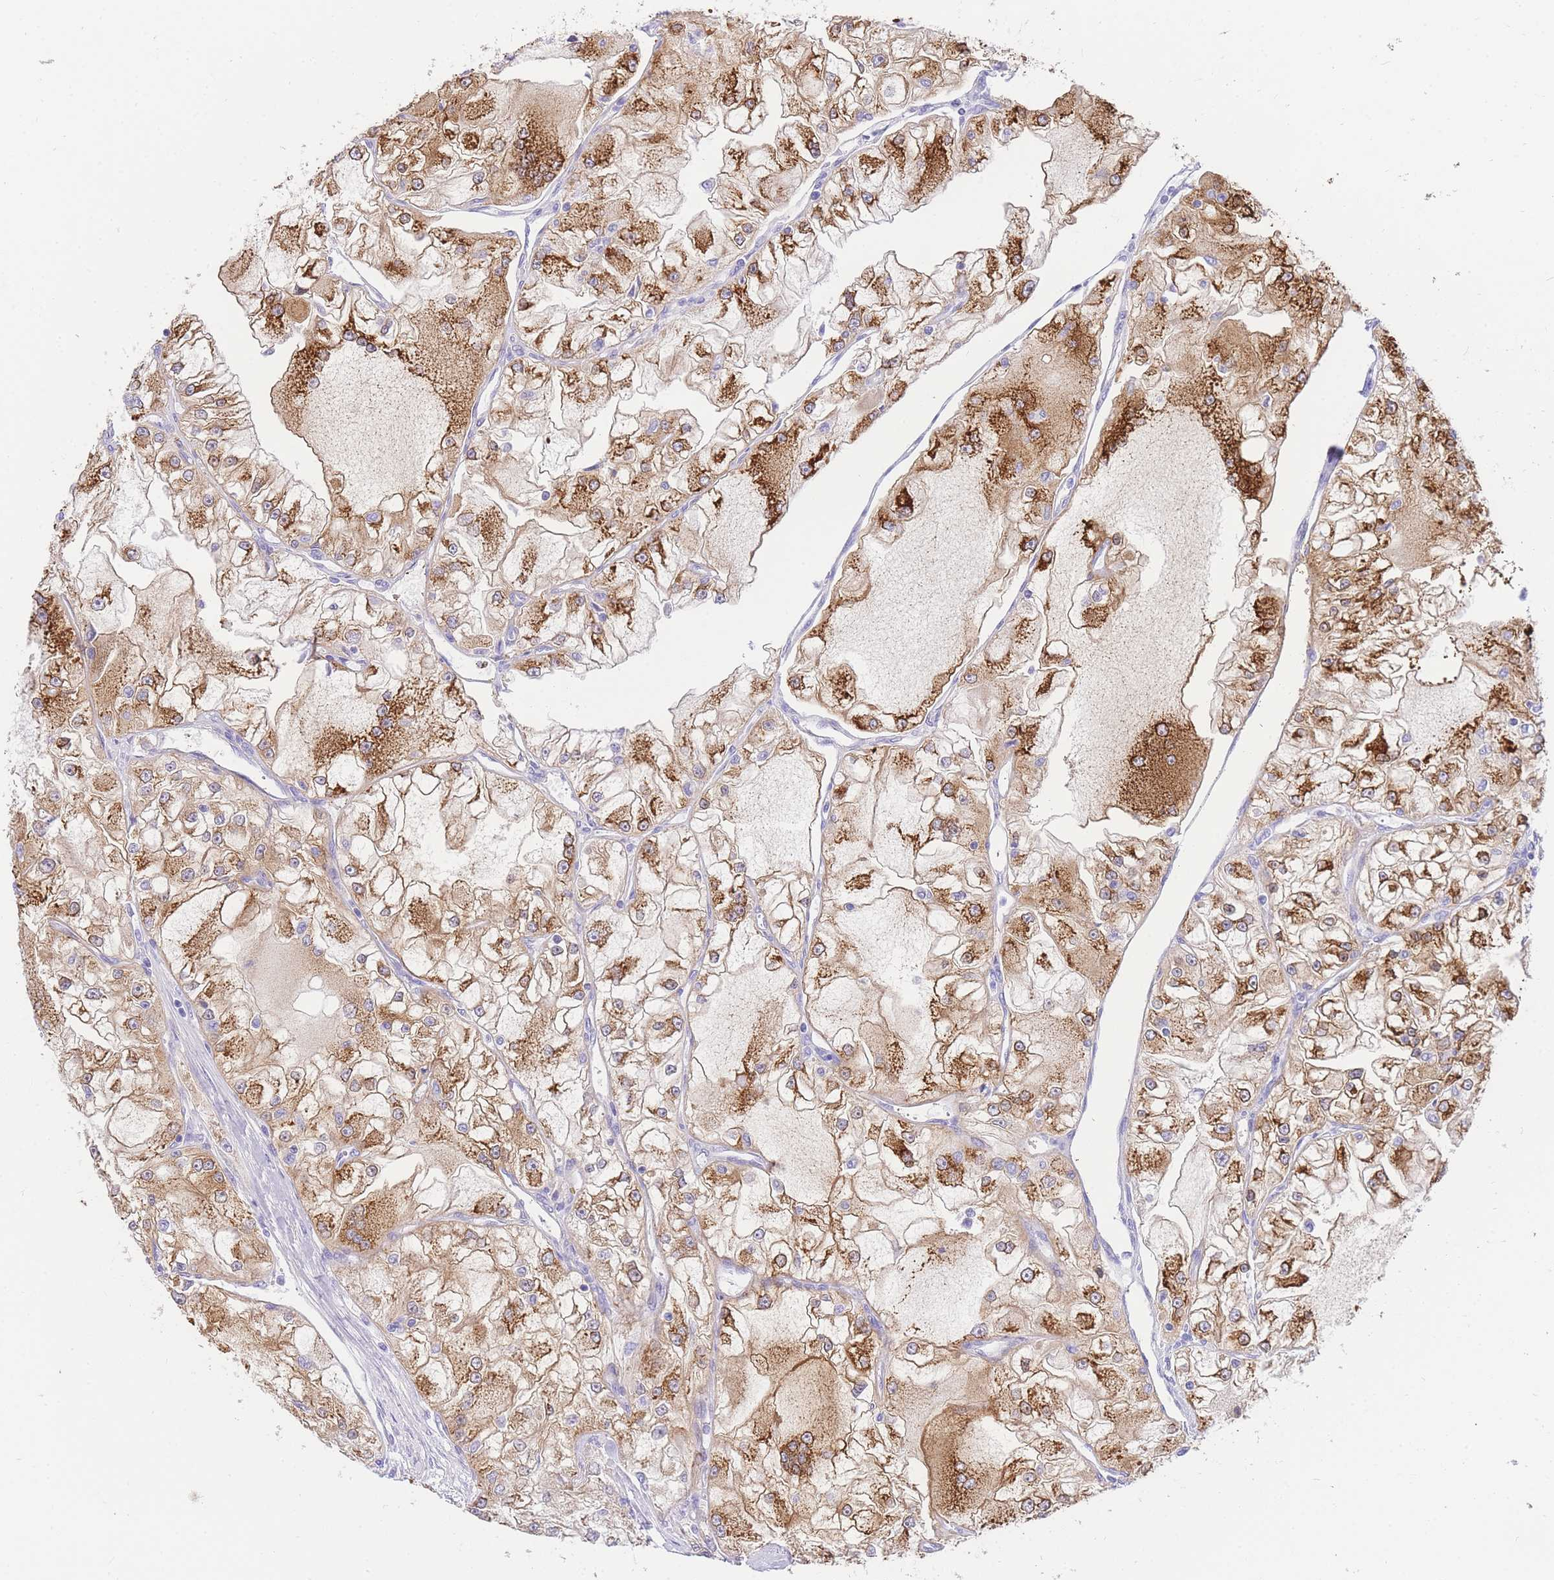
{"staining": {"intensity": "moderate", "quantity": ">75%", "location": "cytoplasmic/membranous"}, "tissue": "renal cancer", "cell_type": "Tumor cells", "image_type": "cancer", "snomed": [{"axis": "morphology", "description": "Adenocarcinoma, NOS"}, {"axis": "topography", "description": "Kidney"}], "caption": "A brown stain labels moderate cytoplasmic/membranous staining of a protein in renal cancer (adenocarcinoma) tumor cells.", "gene": "S100PBP", "patient": {"sex": "female", "age": 72}}